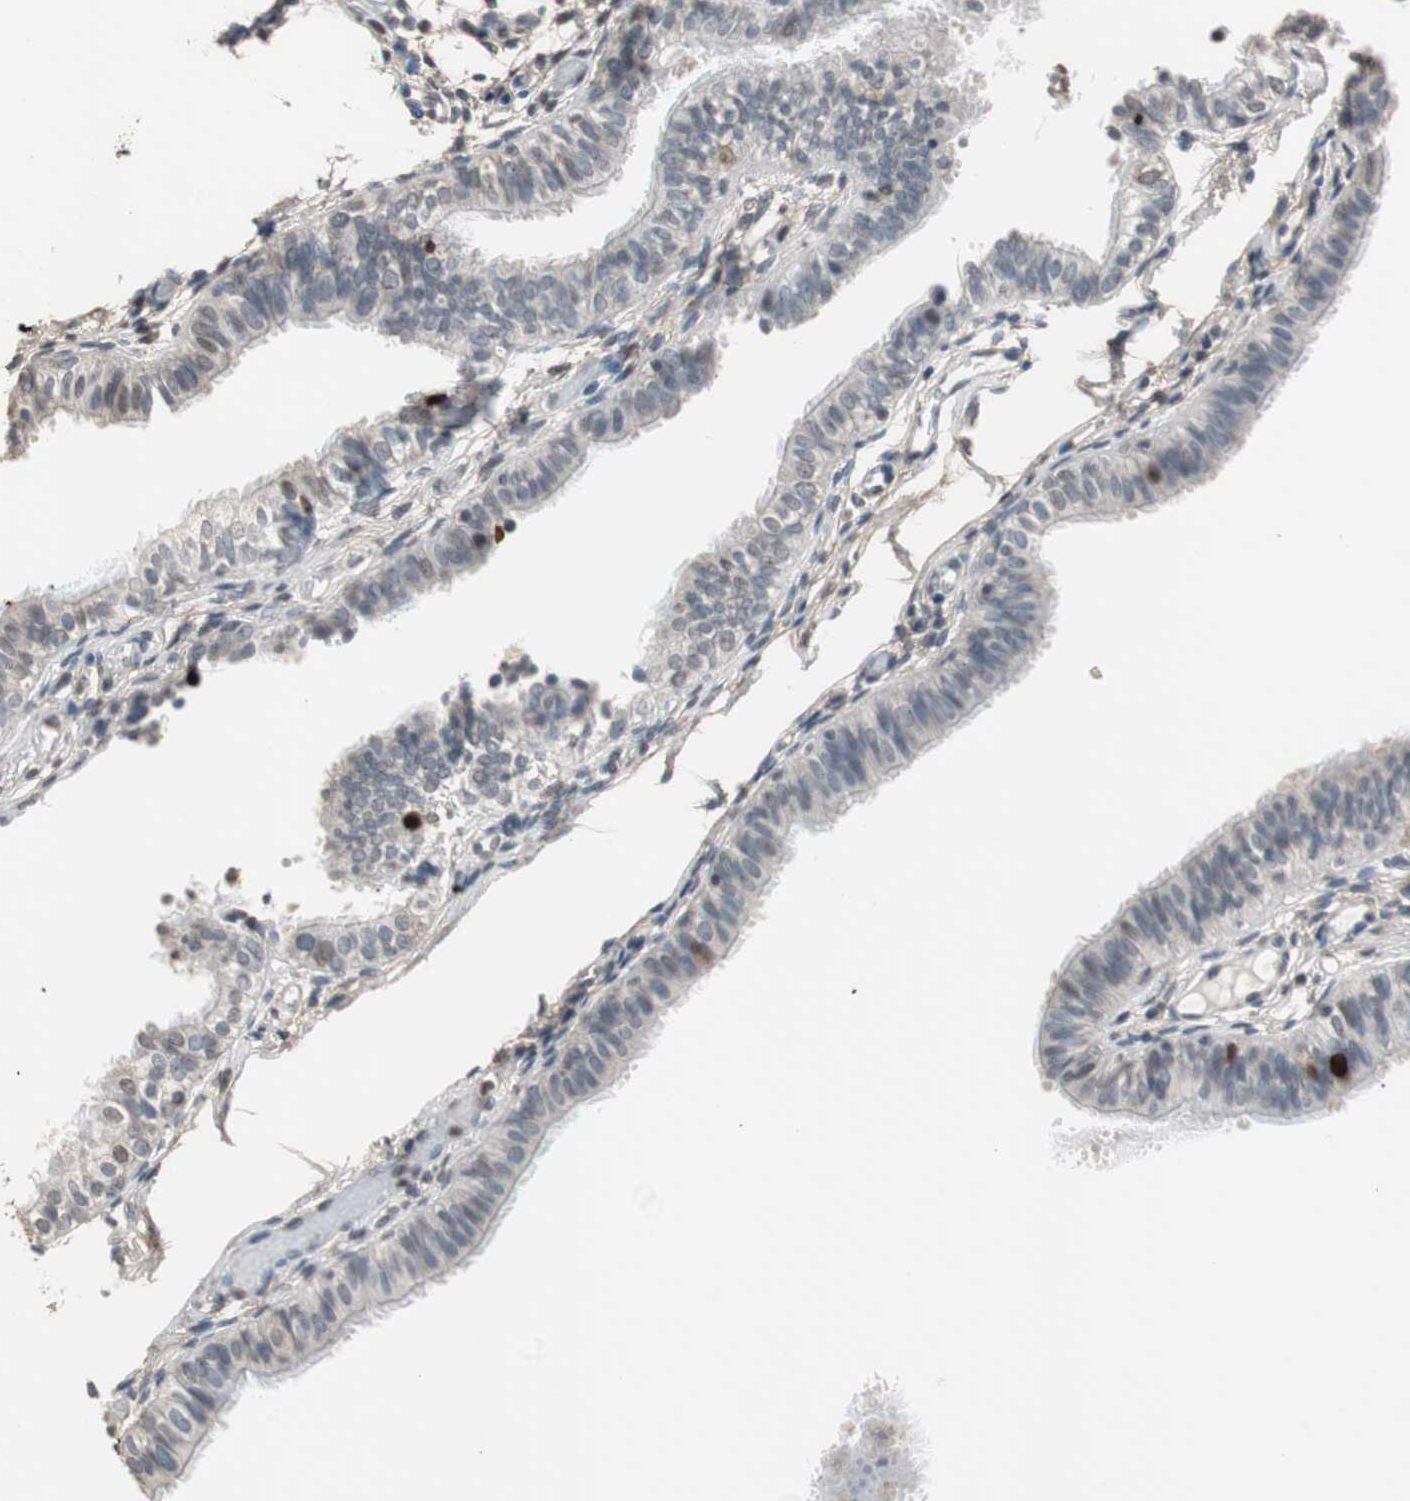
{"staining": {"intensity": "strong", "quantity": "<25%", "location": "nuclear"}, "tissue": "fallopian tube", "cell_type": "Glandular cells", "image_type": "normal", "snomed": [{"axis": "morphology", "description": "Normal tissue, NOS"}, {"axis": "morphology", "description": "Dermoid, NOS"}, {"axis": "topography", "description": "Fallopian tube"}], "caption": "IHC micrograph of normal fallopian tube: fallopian tube stained using immunohistochemistry reveals medium levels of strong protein expression localized specifically in the nuclear of glandular cells, appearing as a nuclear brown color.", "gene": "TOP2A", "patient": {"sex": "female", "age": 33}}